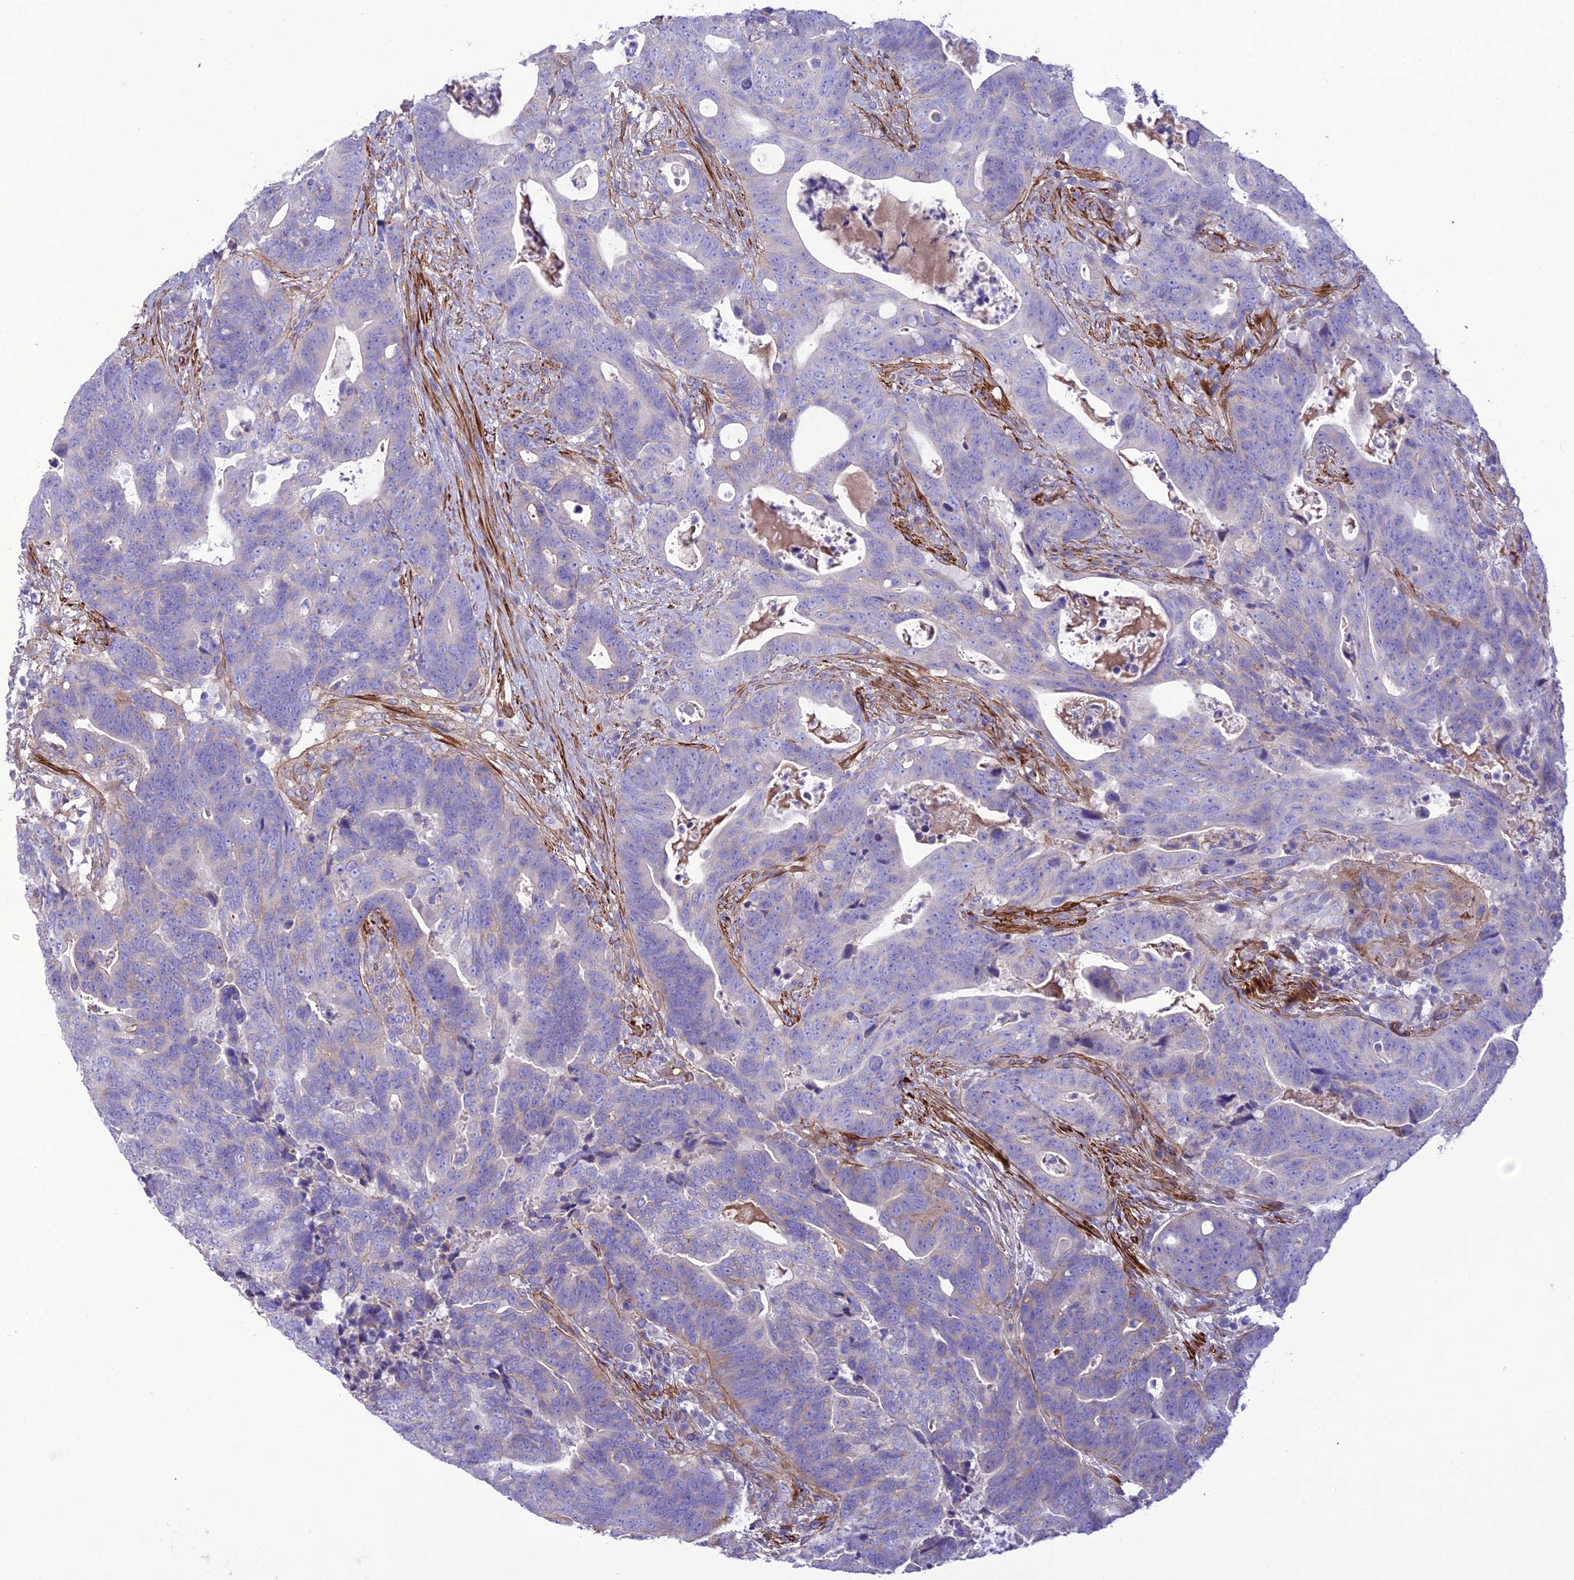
{"staining": {"intensity": "negative", "quantity": "none", "location": "none"}, "tissue": "colorectal cancer", "cell_type": "Tumor cells", "image_type": "cancer", "snomed": [{"axis": "morphology", "description": "Adenocarcinoma, NOS"}, {"axis": "topography", "description": "Colon"}], "caption": "An image of human colorectal cancer (adenocarcinoma) is negative for staining in tumor cells.", "gene": "FRA10AC1", "patient": {"sex": "female", "age": 82}}